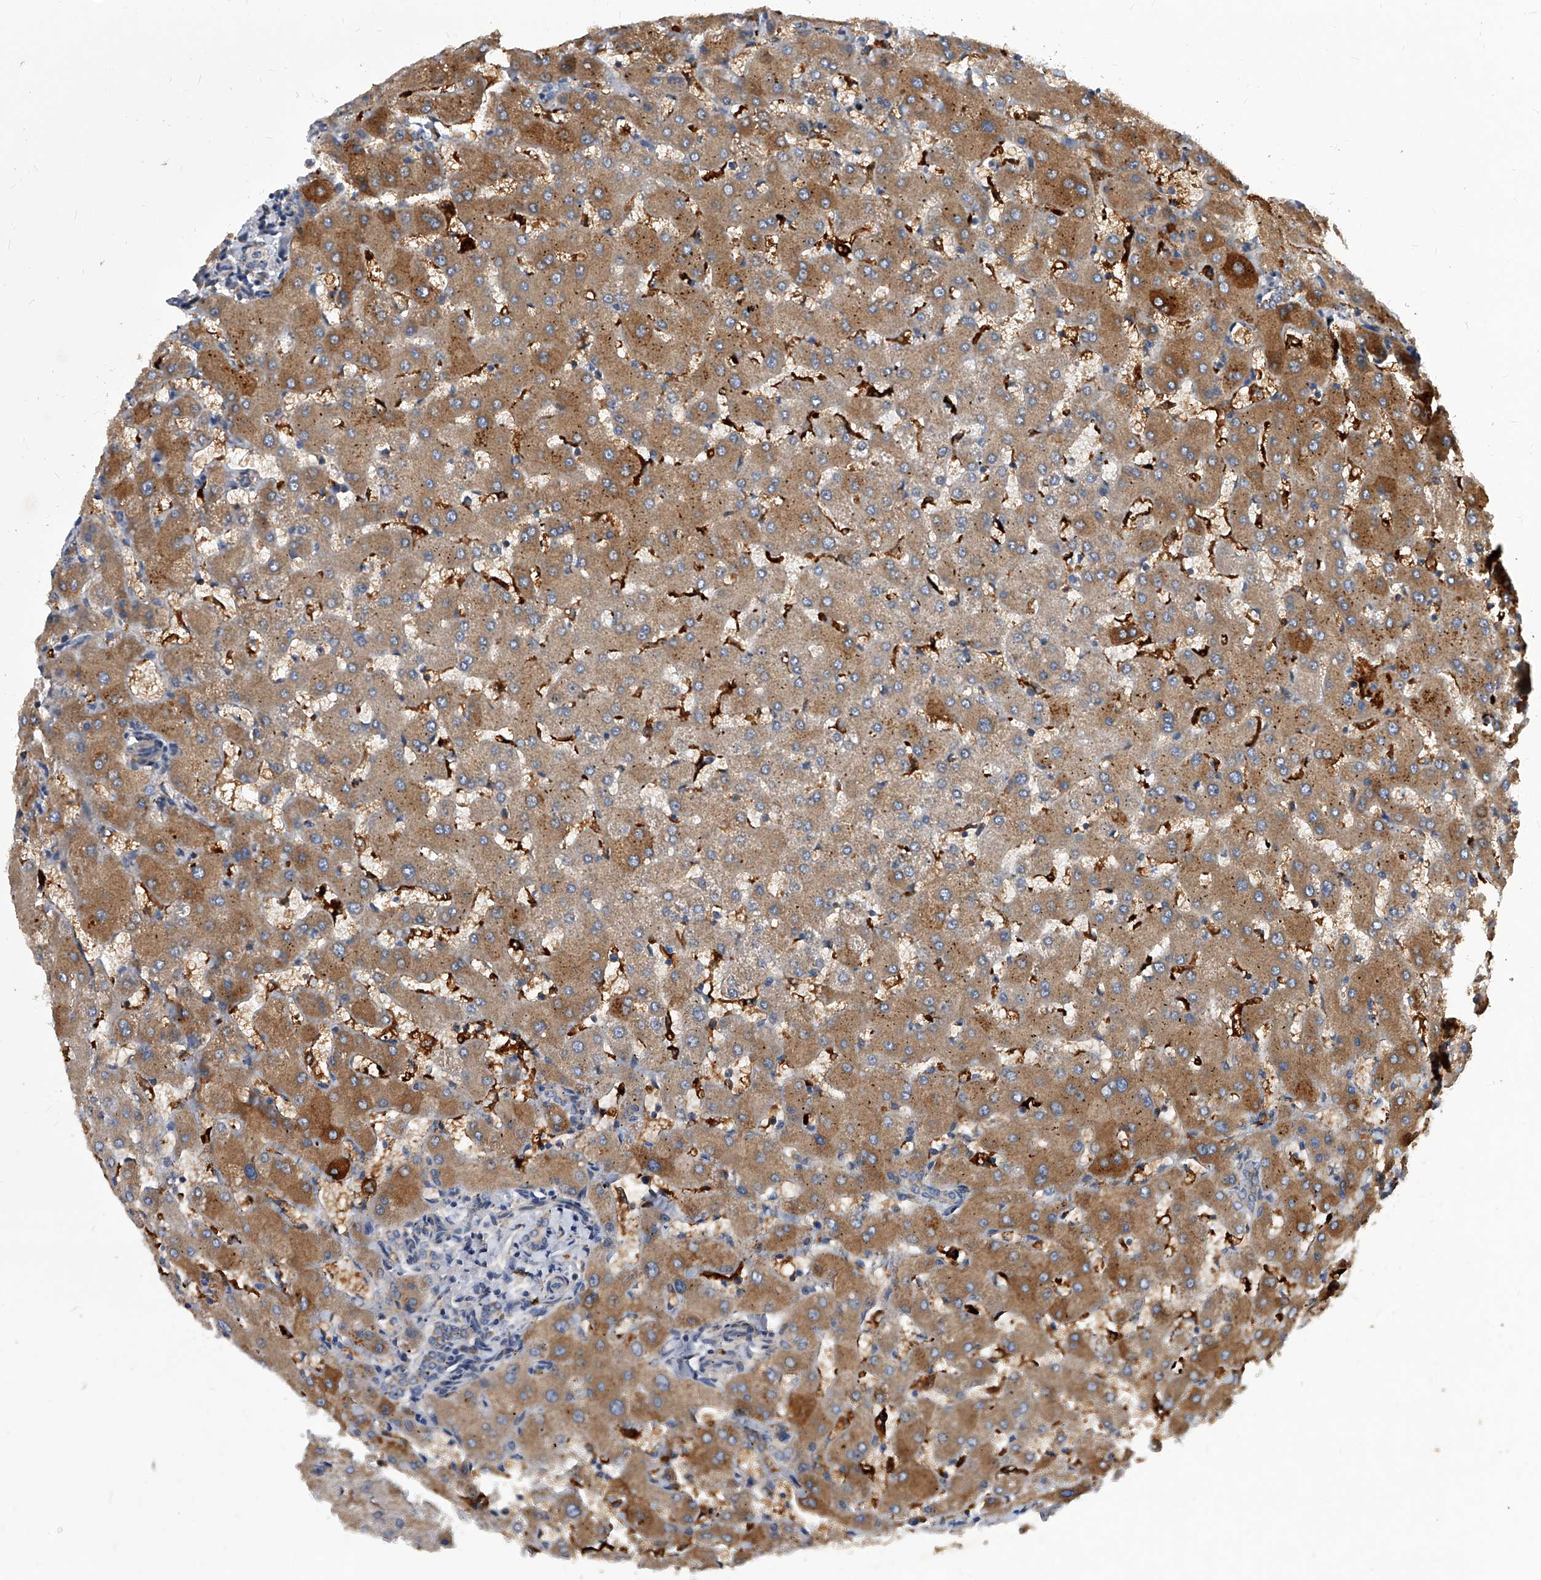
{"staining": {"intensity": "weak", "quantity": "<25%", "location": "cytoplasmic/membranous"}, "tissue": "liver", "cell_type": "Cholangiocytes", "image_type": "normal", "snomed": [{"axis": "morphology", "description": "Normal tissue, NOS"}, {"axis": "topography", "description": "Liver"}], "caption": "Liver was stained to show a protein in brown. There is no significant expression in cholangiocytes. (DAB IHC, high magnification).", "gene": "SOBP", "patient": {"sex": "female", "age": 63}}